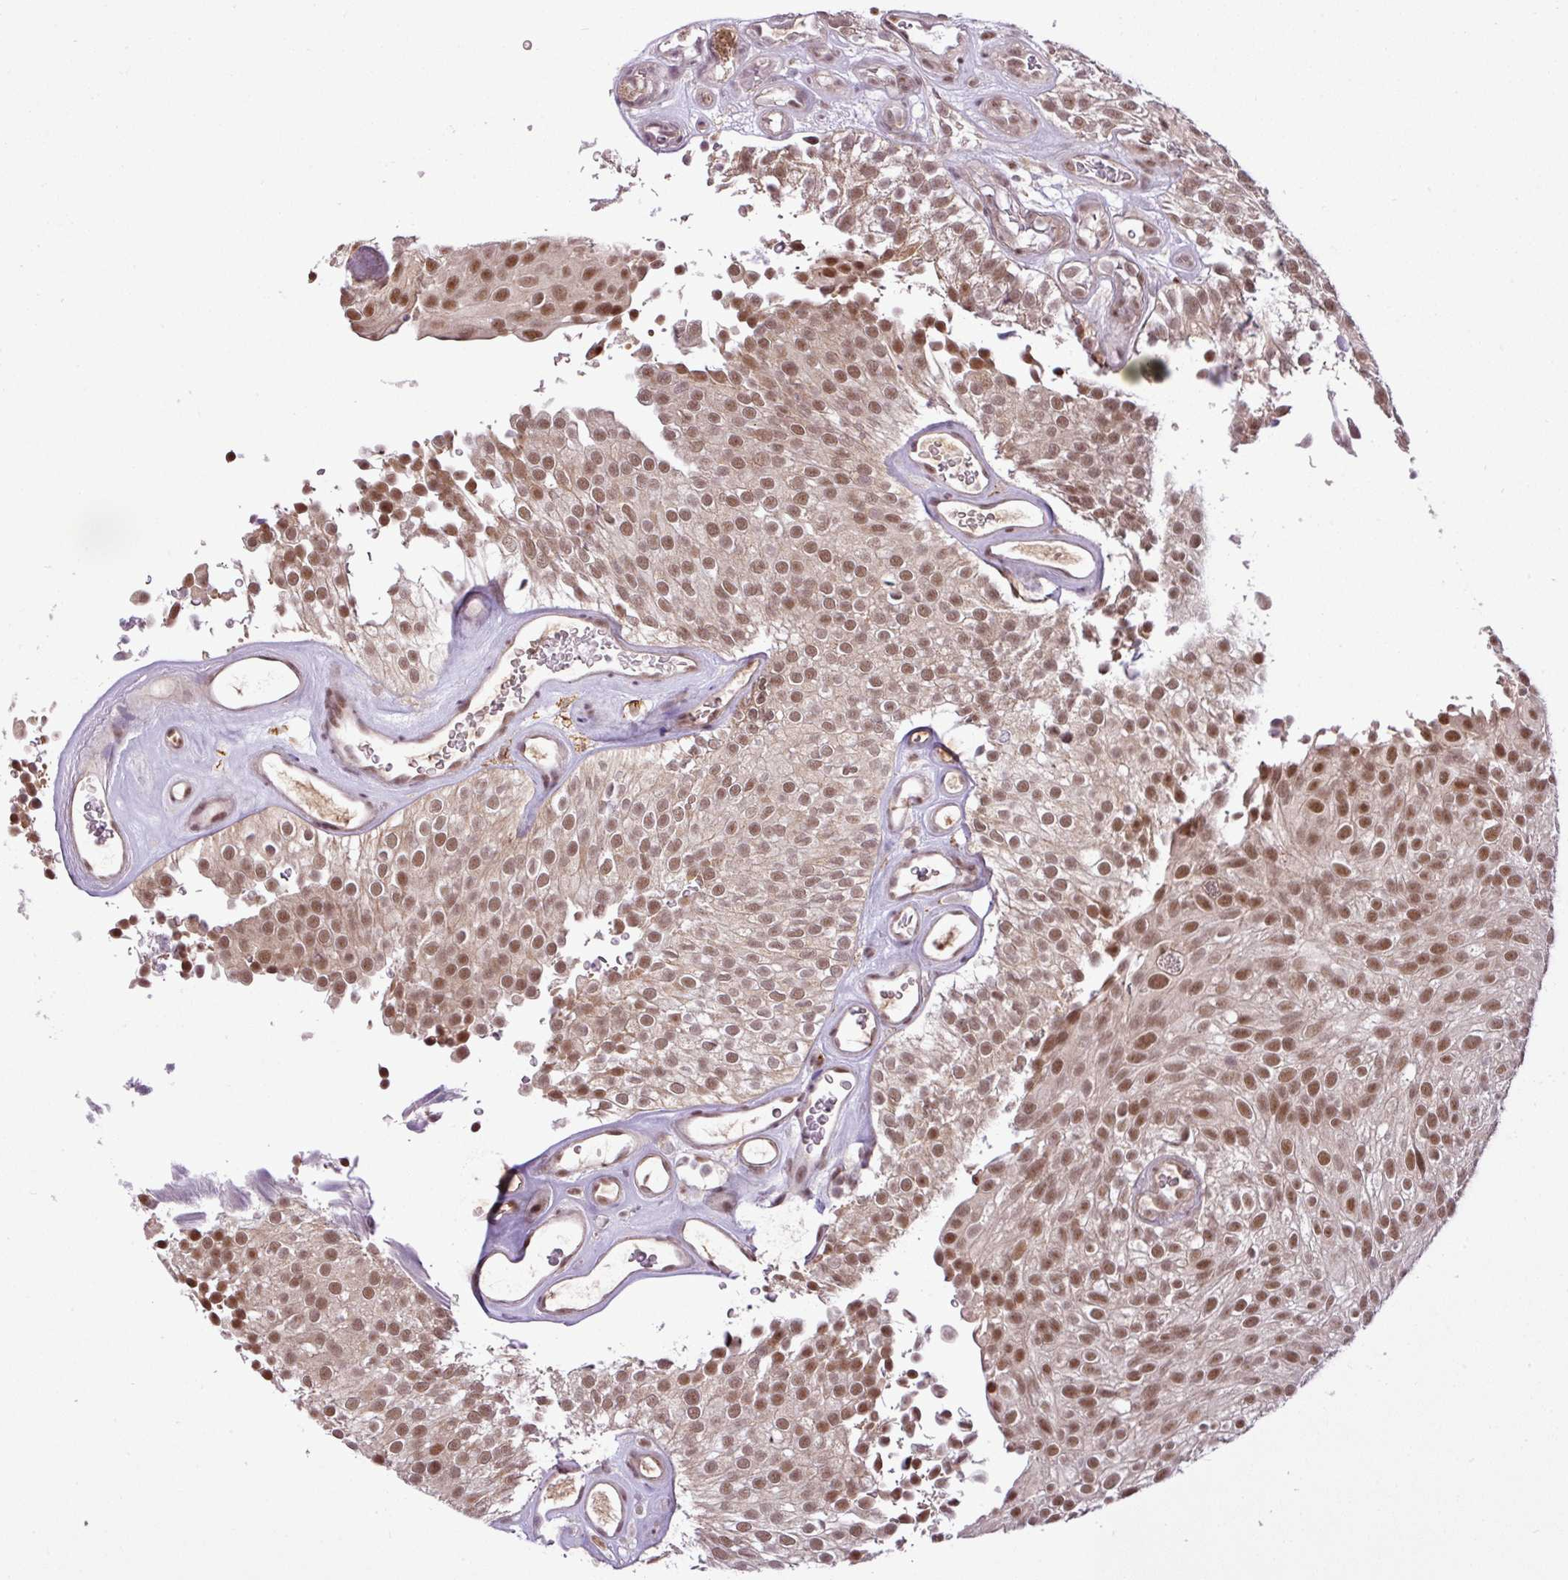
{"staining": {"intensity": "moderate", "quantity": ">75%", "location": "nuclear"}, "tissue": "urothelial cancer", "cell_type": "Tumor cells", "image_type": "cancer", "snomed": [{"axis": "morphology", "description": "Urothelial carcinoma, Low grade"}, {"axis": "topography", "description": "Urinary bladder"}], "caption": "Urothelial cancer tissue demonstrates moderate nuclear expression in approximately >75% of tumor cells (Brightfield microscopy of DAB IHC at high magnification).", "gene": "MFHAS1", "patient": {"sex": "male", "age": 78}}